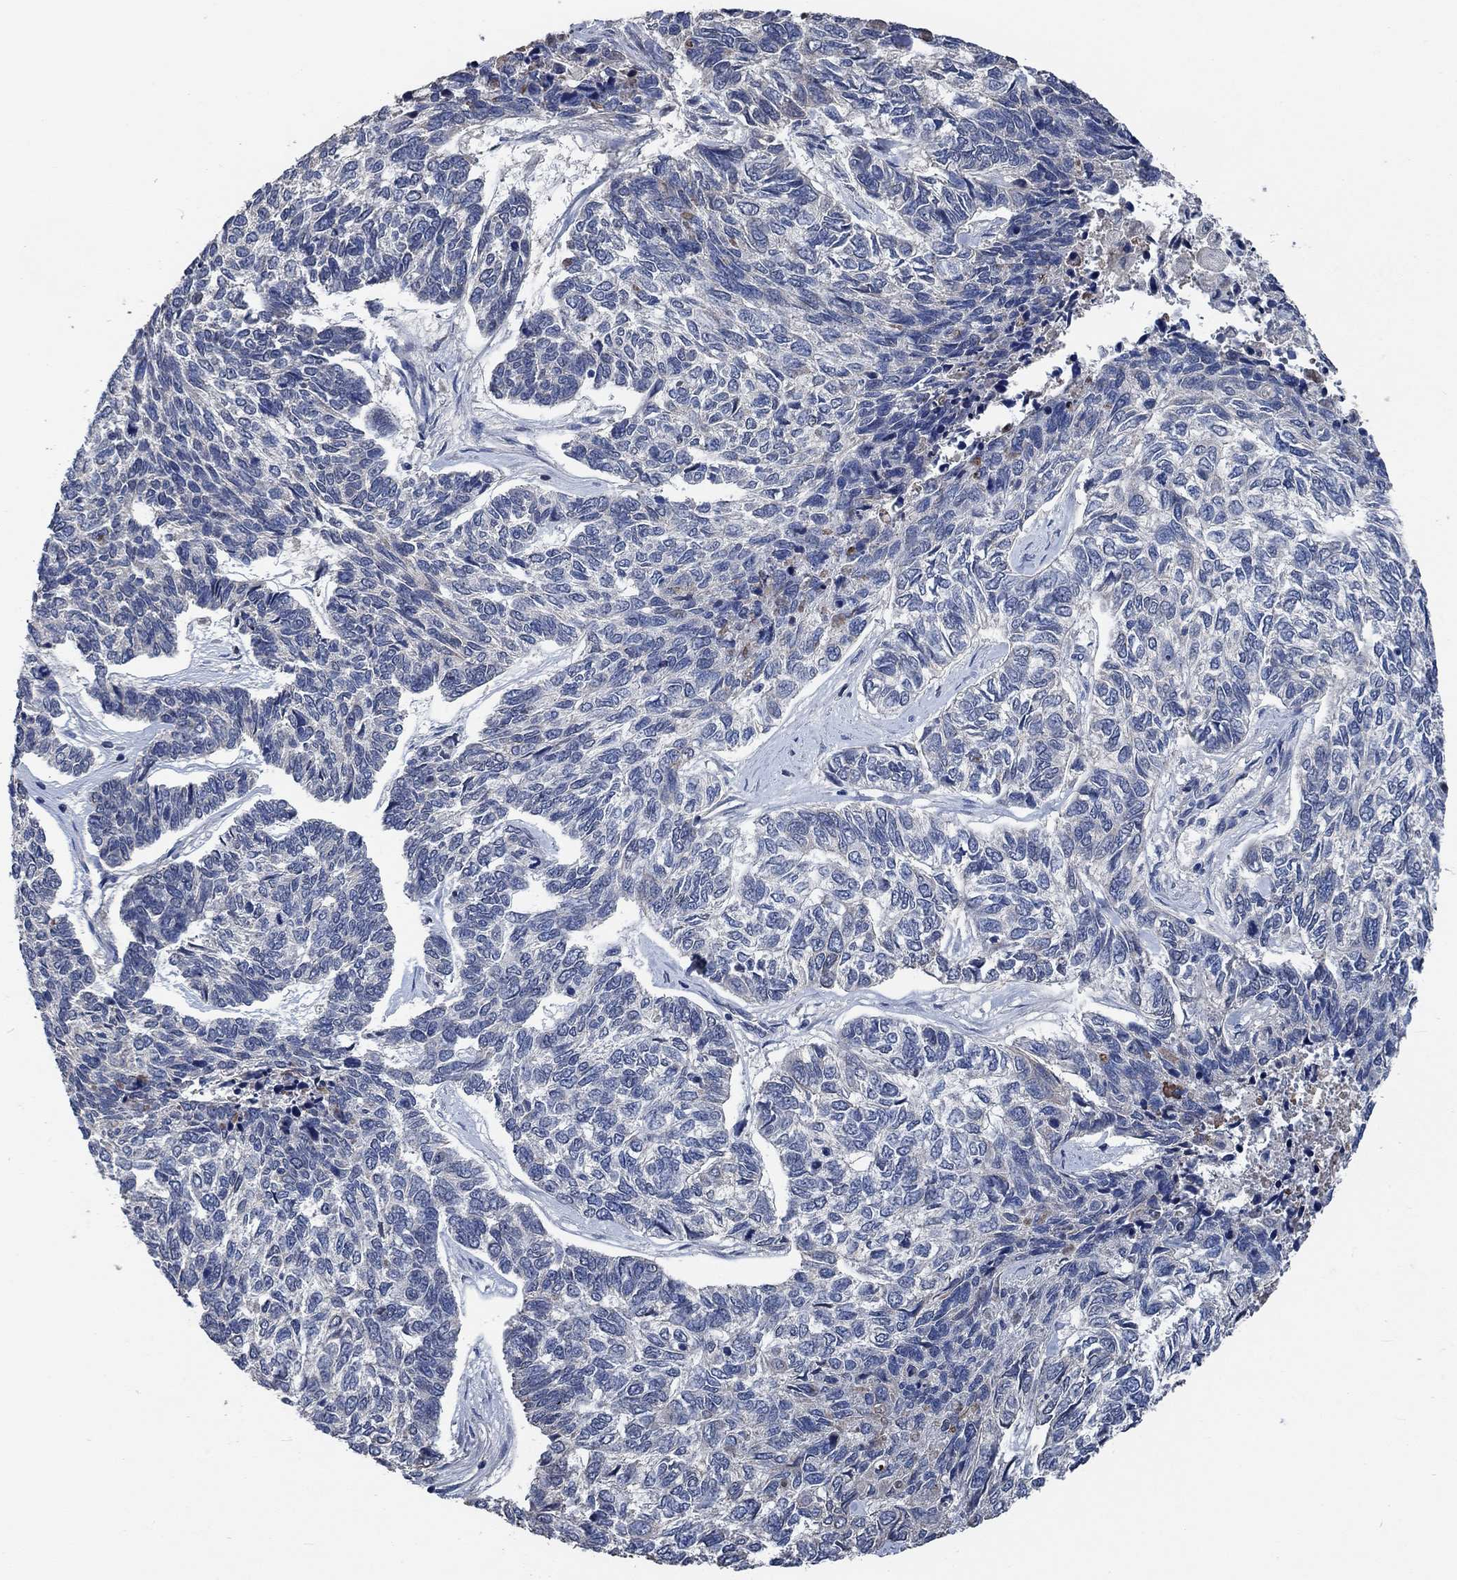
{"staining": {"intensity": "negative", "quantity": "none", "location": "none"}, "tissue": "skin cancer", "cell_type": "Tumor cells", "image_type": "cancer", "snomed": [{"axis": "morphology", "description": "Basal cell carcinoma"}, {"axis": "topography", "description": "Skin"}], "caption": "Skin cancer (basal cell carcinoma) was stained to show a protein in brown. There is no significant expression in tumor cells.", "gene": "OBSCN", "patient": {"sex": "female", "age": 65}}